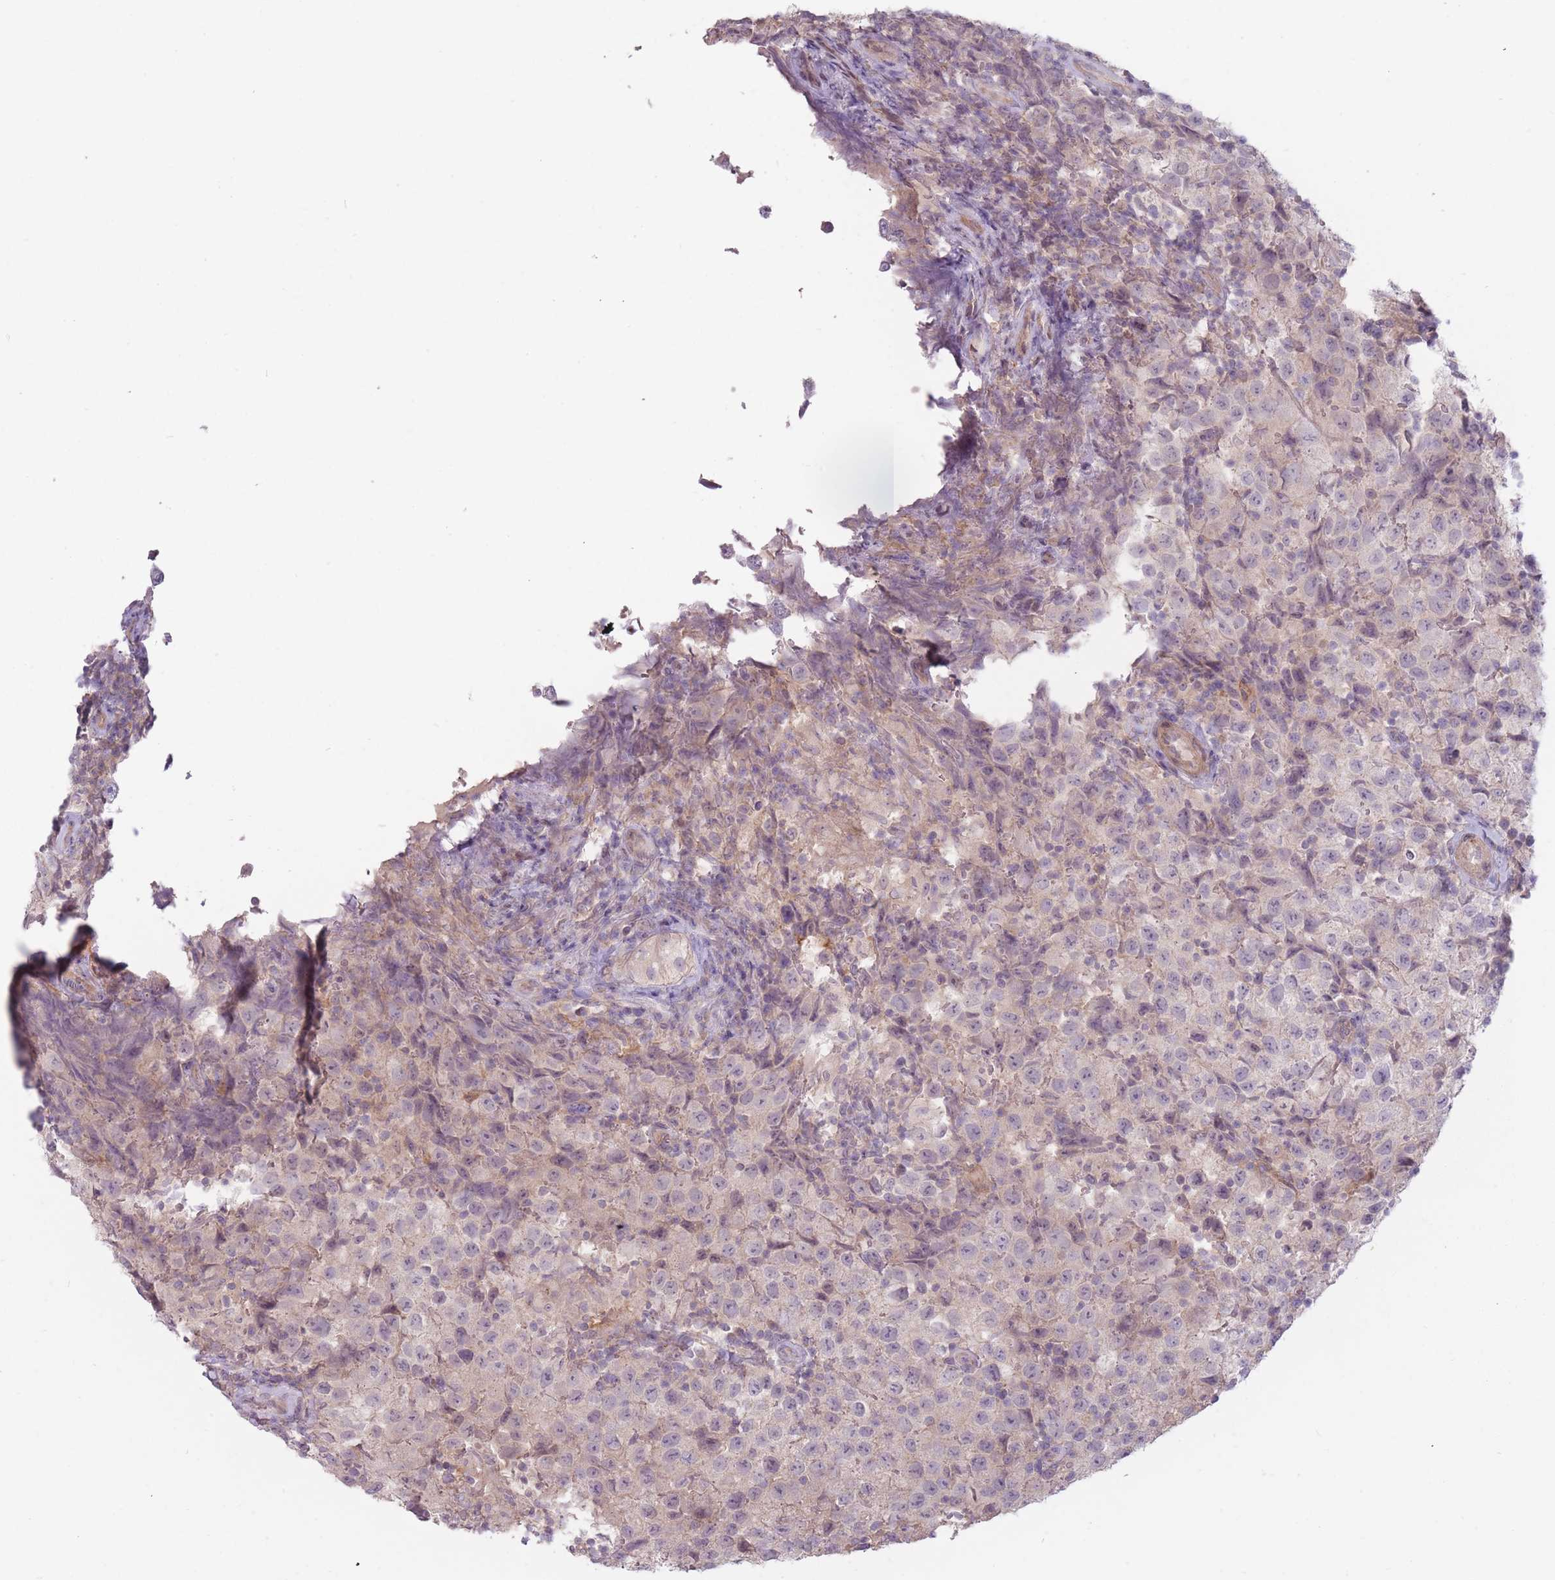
{"staining": {"intensity": "negative", "quantity": "none", "location": "none"}, "tissue": "testis cancer", "cell_type": "Tumor cells", "image_type": "cancer", "snomed": [{"axis": "morphology", "description": "Seminoma, NOS"}, {"axis": "morphology", "description": "Carcinoma, Embryonal, NOS"}, {"axis": "topography", "description": "Testis"}], "caption": "Photomicrograph shows no protein staining in tumor cells of testis embryonal carcinoma tissue.", "gene": "TET3", "patient": {"sex": "male", "age": 41}}